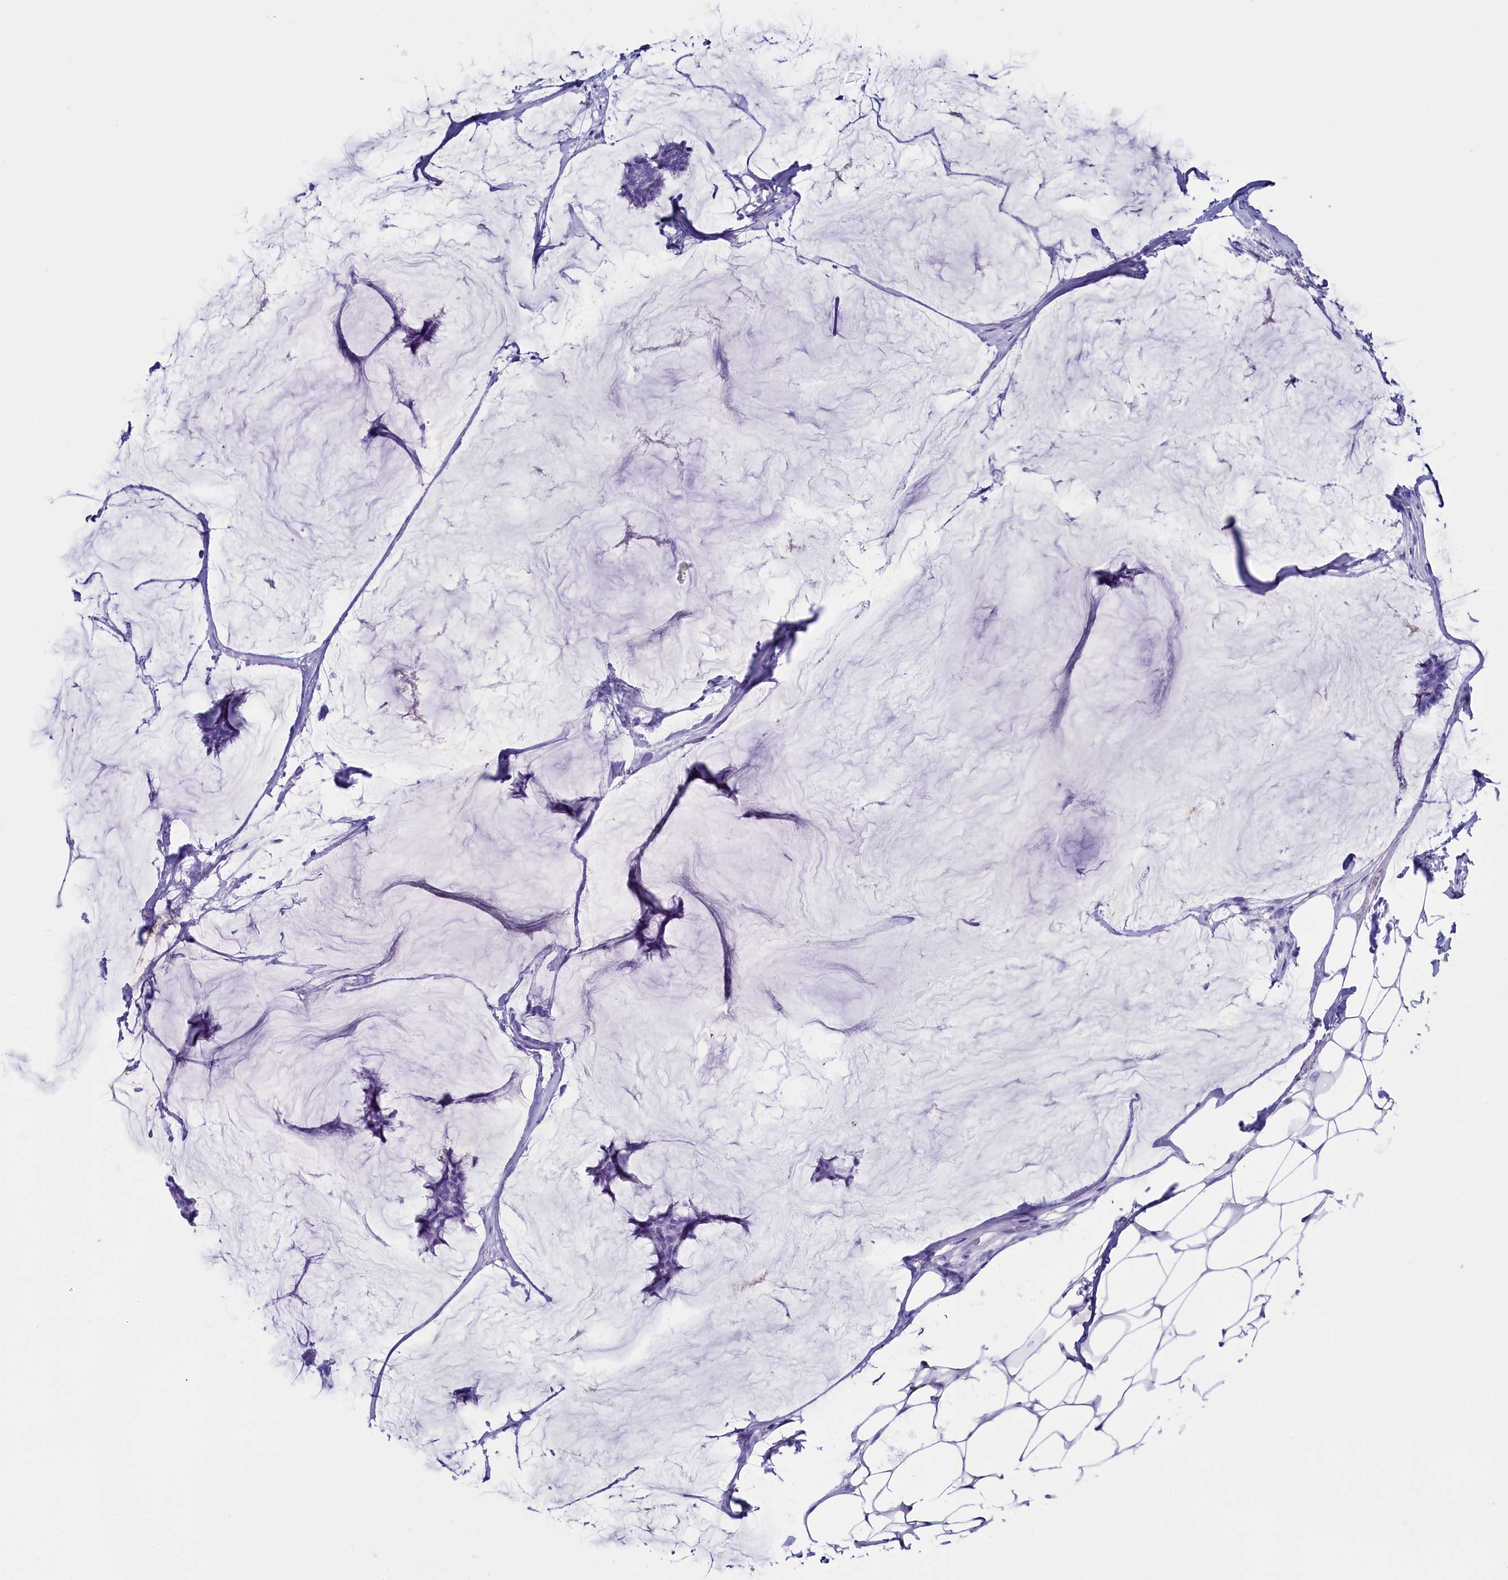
{"staining": {"intensity": "negative", "quantity": "none", "location": "none"}, "tissue": "breast cancer", "cell_type": "Tumor cells", "image_type": "cancer", "snomed": [{"axis": "morphology", "description": "Duct carcinoma"}, {"axis": "topography", "description": "Breast"}], "caption": "DAB immunohistochemical staining of breast cancer demonstrates no significant positivity in tumor cells.", "gene": "ANKRD29", "patient": {"sex": "female", "age": 93}}